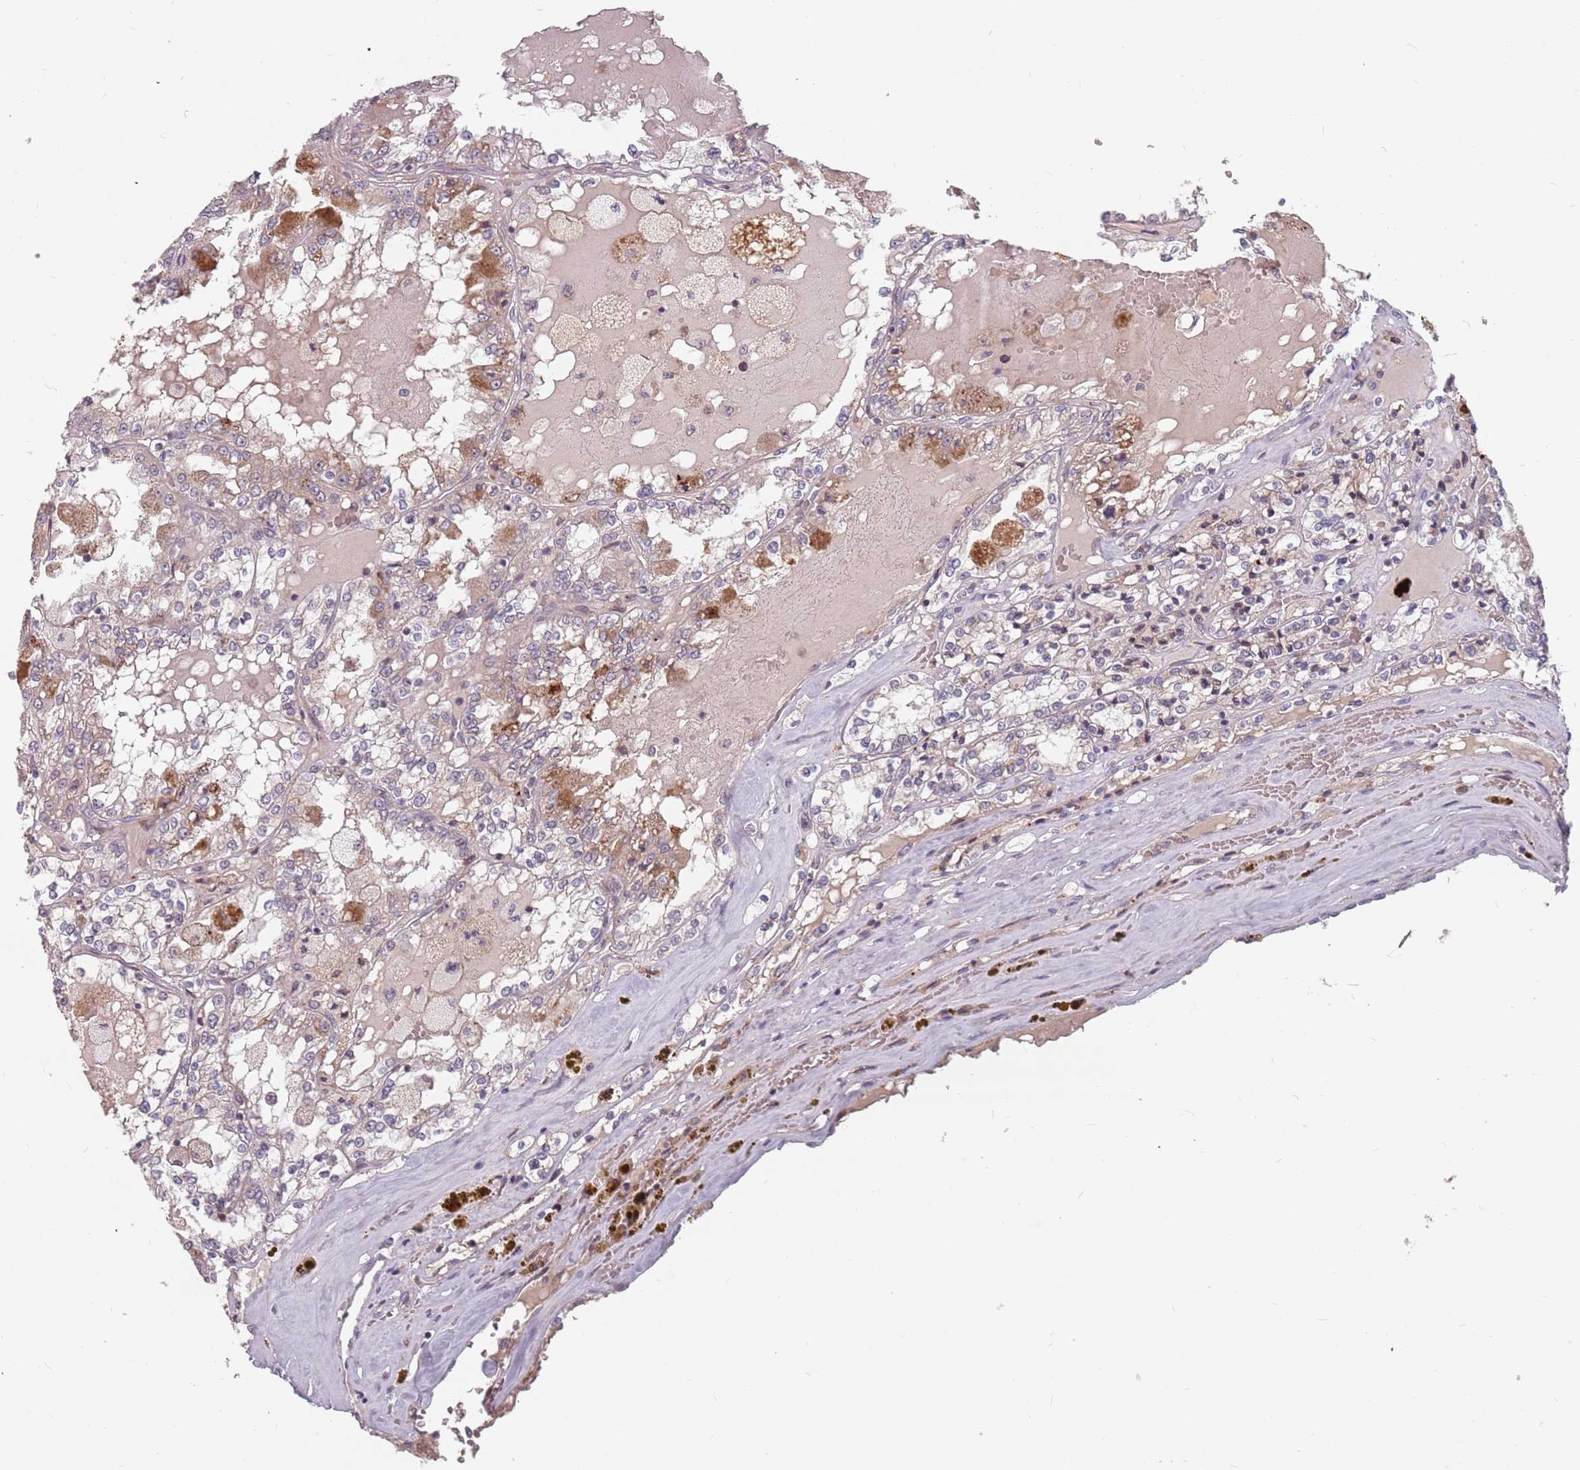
{"staining": {"intensity": "moderate", "quantity": "<25%", "location": "cytoplasmic/membranous"}, "tissue": "renal cancer", "cell_type": "Tumor cells", "image_type": "cancer", "snomed": [{"axis": "morphology", "description": "Adenocarcinoma, NOS"}, {"axis": "topography", "description": "Kidney"}], "caption": "Immunohistochemistry staining of renal cancer, which shows low levels of moderate cytoplasmic/membranous expression in approximately <25% of tumor cells indicating moderate cytoplasmic/membranous protein staining. The staining was performed using DAB (3,3'-diaminobenzidine) (brown) for protein detection and nuclei were counterstained in hematoxylin (blue).", "gene": "ADAL", "patient": {"sex": "female", "age": 56}}